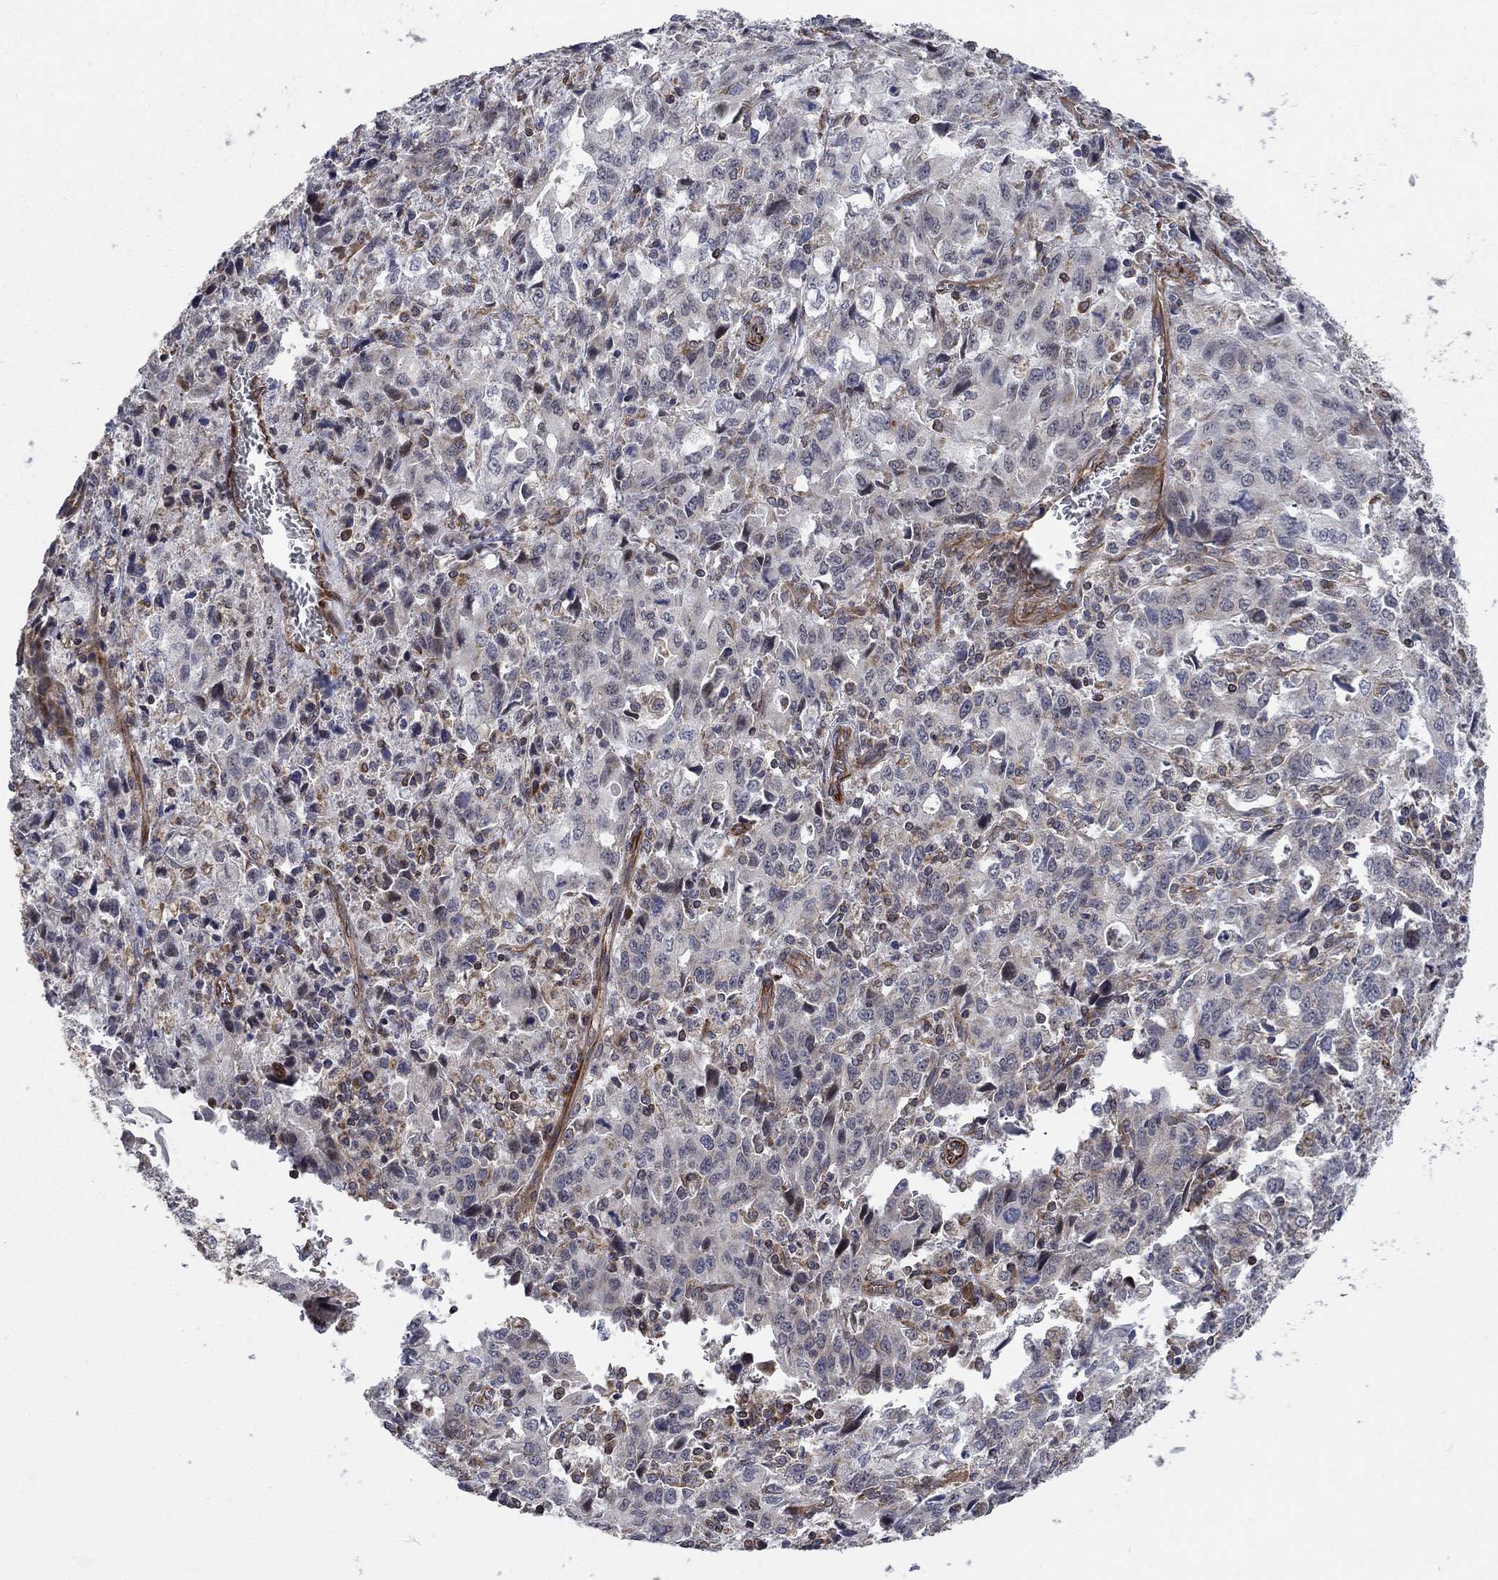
{"staining": {"intensity": "negative", "quantity": "none", "location": "none"}, "tissue": "stomach cancer", "cell_type": "Tumor cells", "image_type": "cancer", "snomed": [{"axis": "morphology", "description": "Adenocarcinoma, NOS"}, {"axis": "topography", "description": "Stomach, upper"}], "caption": "This image is of stomach cancer stained with immunohistochemistry (IHC) to label a protein in brown with the nuclei are counter-stained blue. There is no expression in tumor cells. The staining is performed using DAB brown chromogen with nuclei counter-stained in using hematoxylin.", "gene": "NDUFC1", "patient": {"sex": "male", "age": 85}}